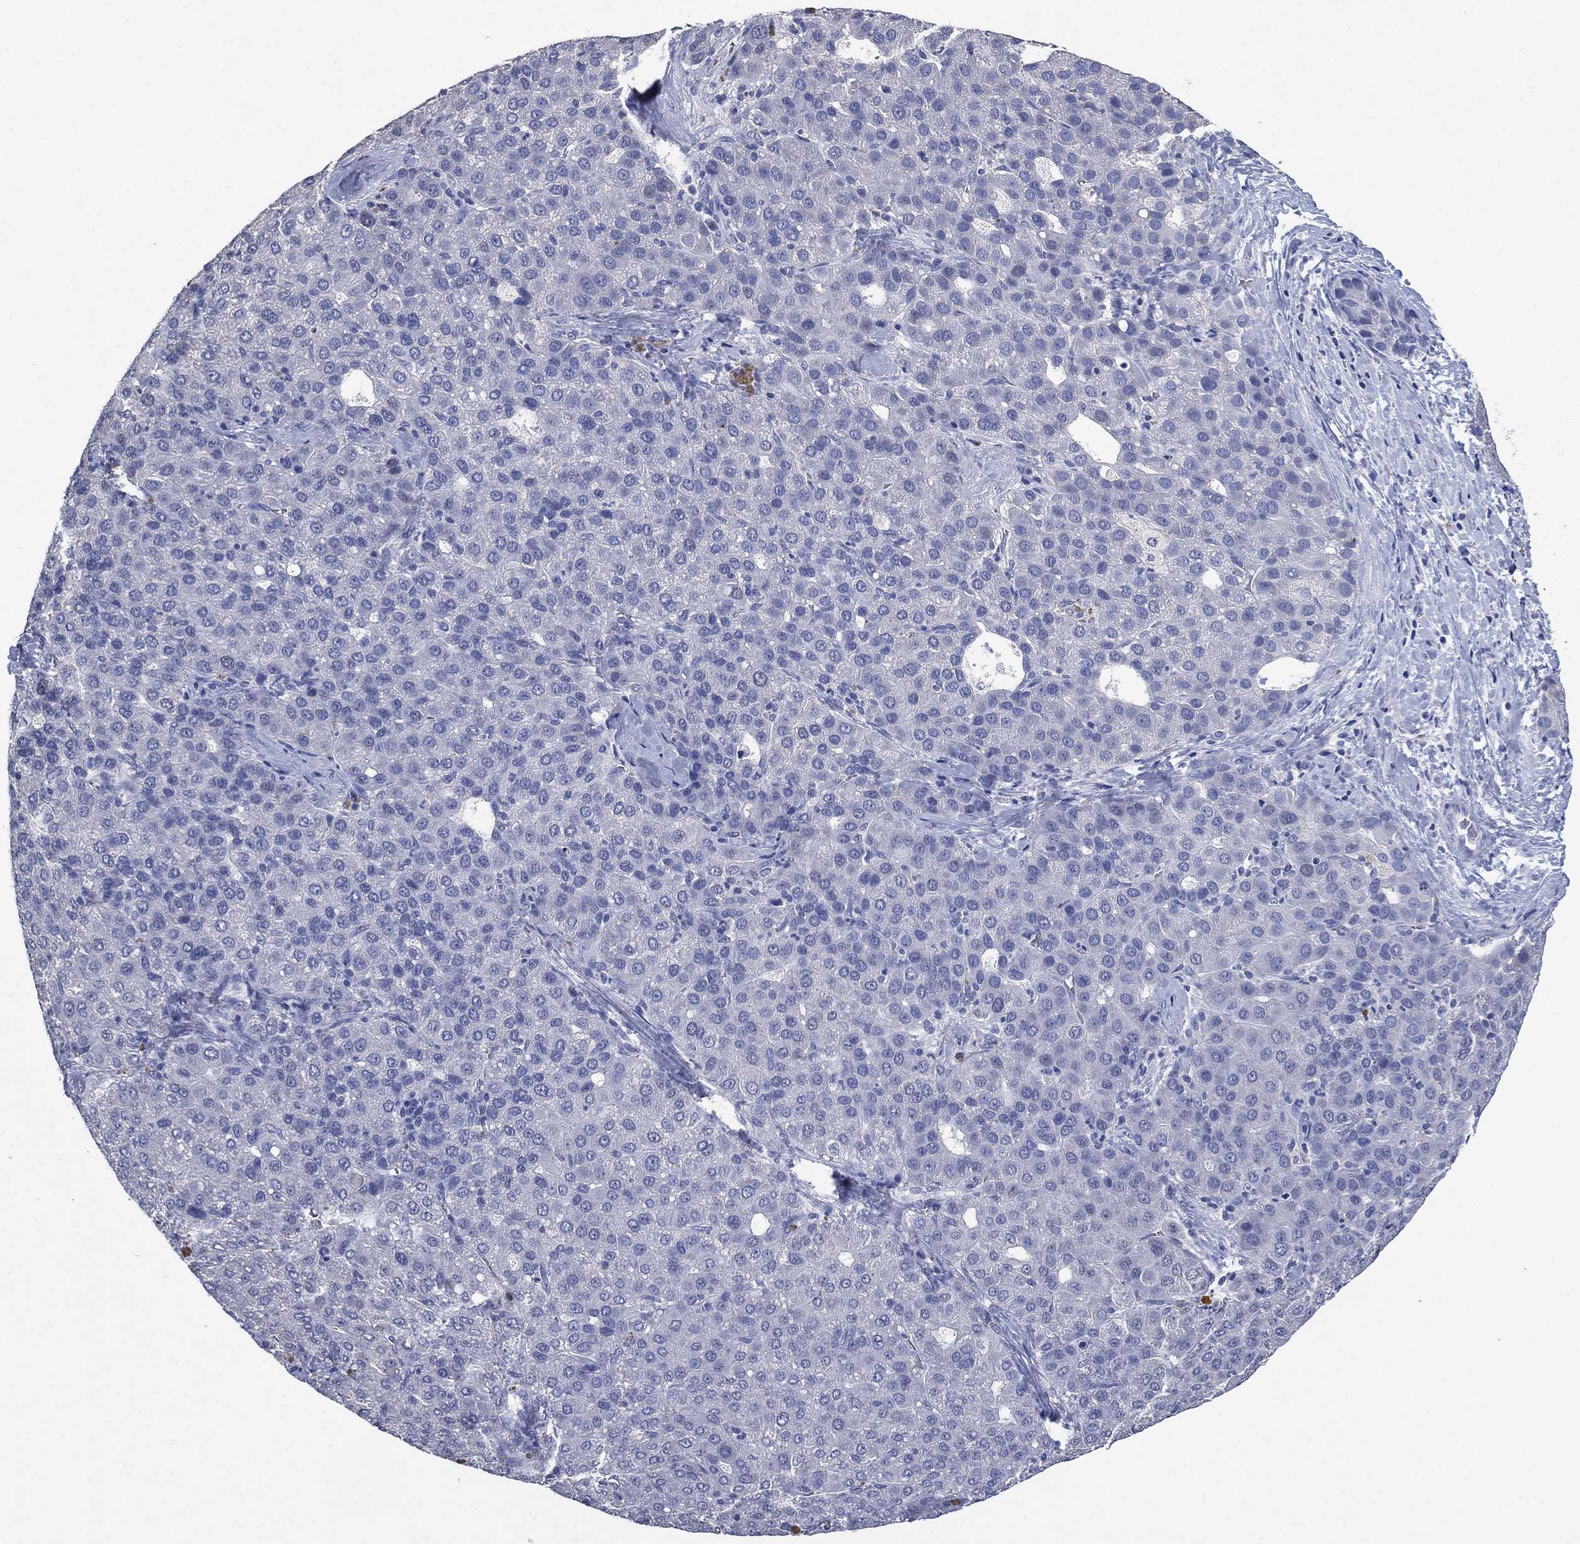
{"staining": {"intensity": "negative", "quantity": "none", "location": "none"}, "tissue": "liver cancer", "cell_type": "Tumor cells", "image_type": "cancer", "snomed": [{"axis": "morphology", "description": "Carcinoma, Hepatocellular, NOS"}, {"axis": "topography", "description": "Liver"}], "caption": "Hepatocellular carcinoma (liver) was stained to show a protein in brown. There is no significant staining in tumor cells.", "gene": "FSCN2", "patient": {"sex": "male", "age": 65}}